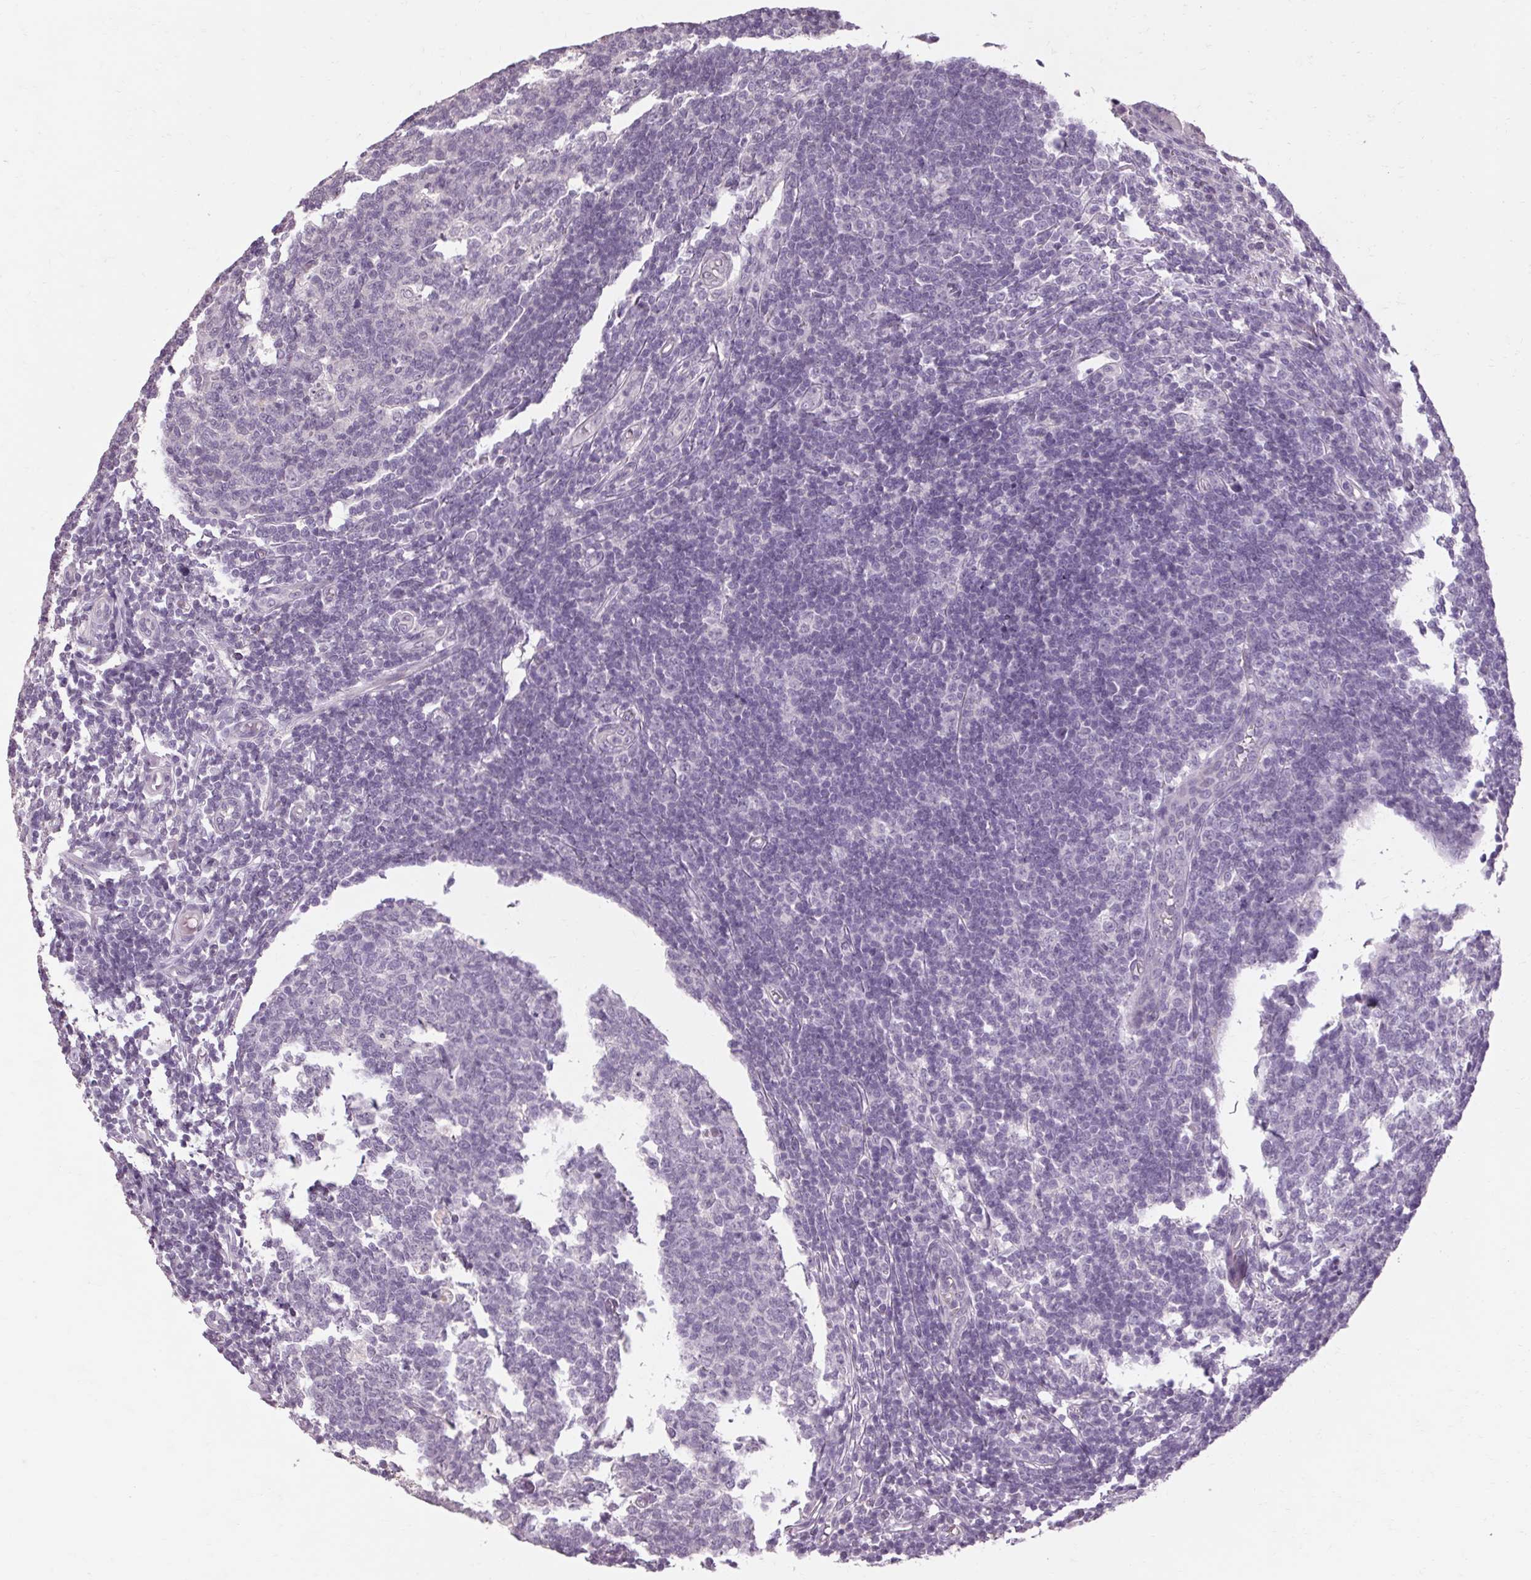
{"staining": {"intensity": "negative", "quantity": "none", "location": "none"}, "tissue": "appendix", "cell_type": "Glandular cells", "image_type": "normal", "snomed": [{"axis": "morphology", "description": "Normal tissue, NOS"}, {"axis": "topography", "description": "Appendix"}], "caption": "DAB immunohistochemical staining of unremarkable human appendix displays no significant staining in glandular cells. (Stains: DAB (3,3'-diaminobenzidine) immunohistochemistry with hematoxylin counter stain, Microscopy: brightfield microscopy at high magnification).", "gene": "POMC", "patient": {"sex": "male", "age": 18}}